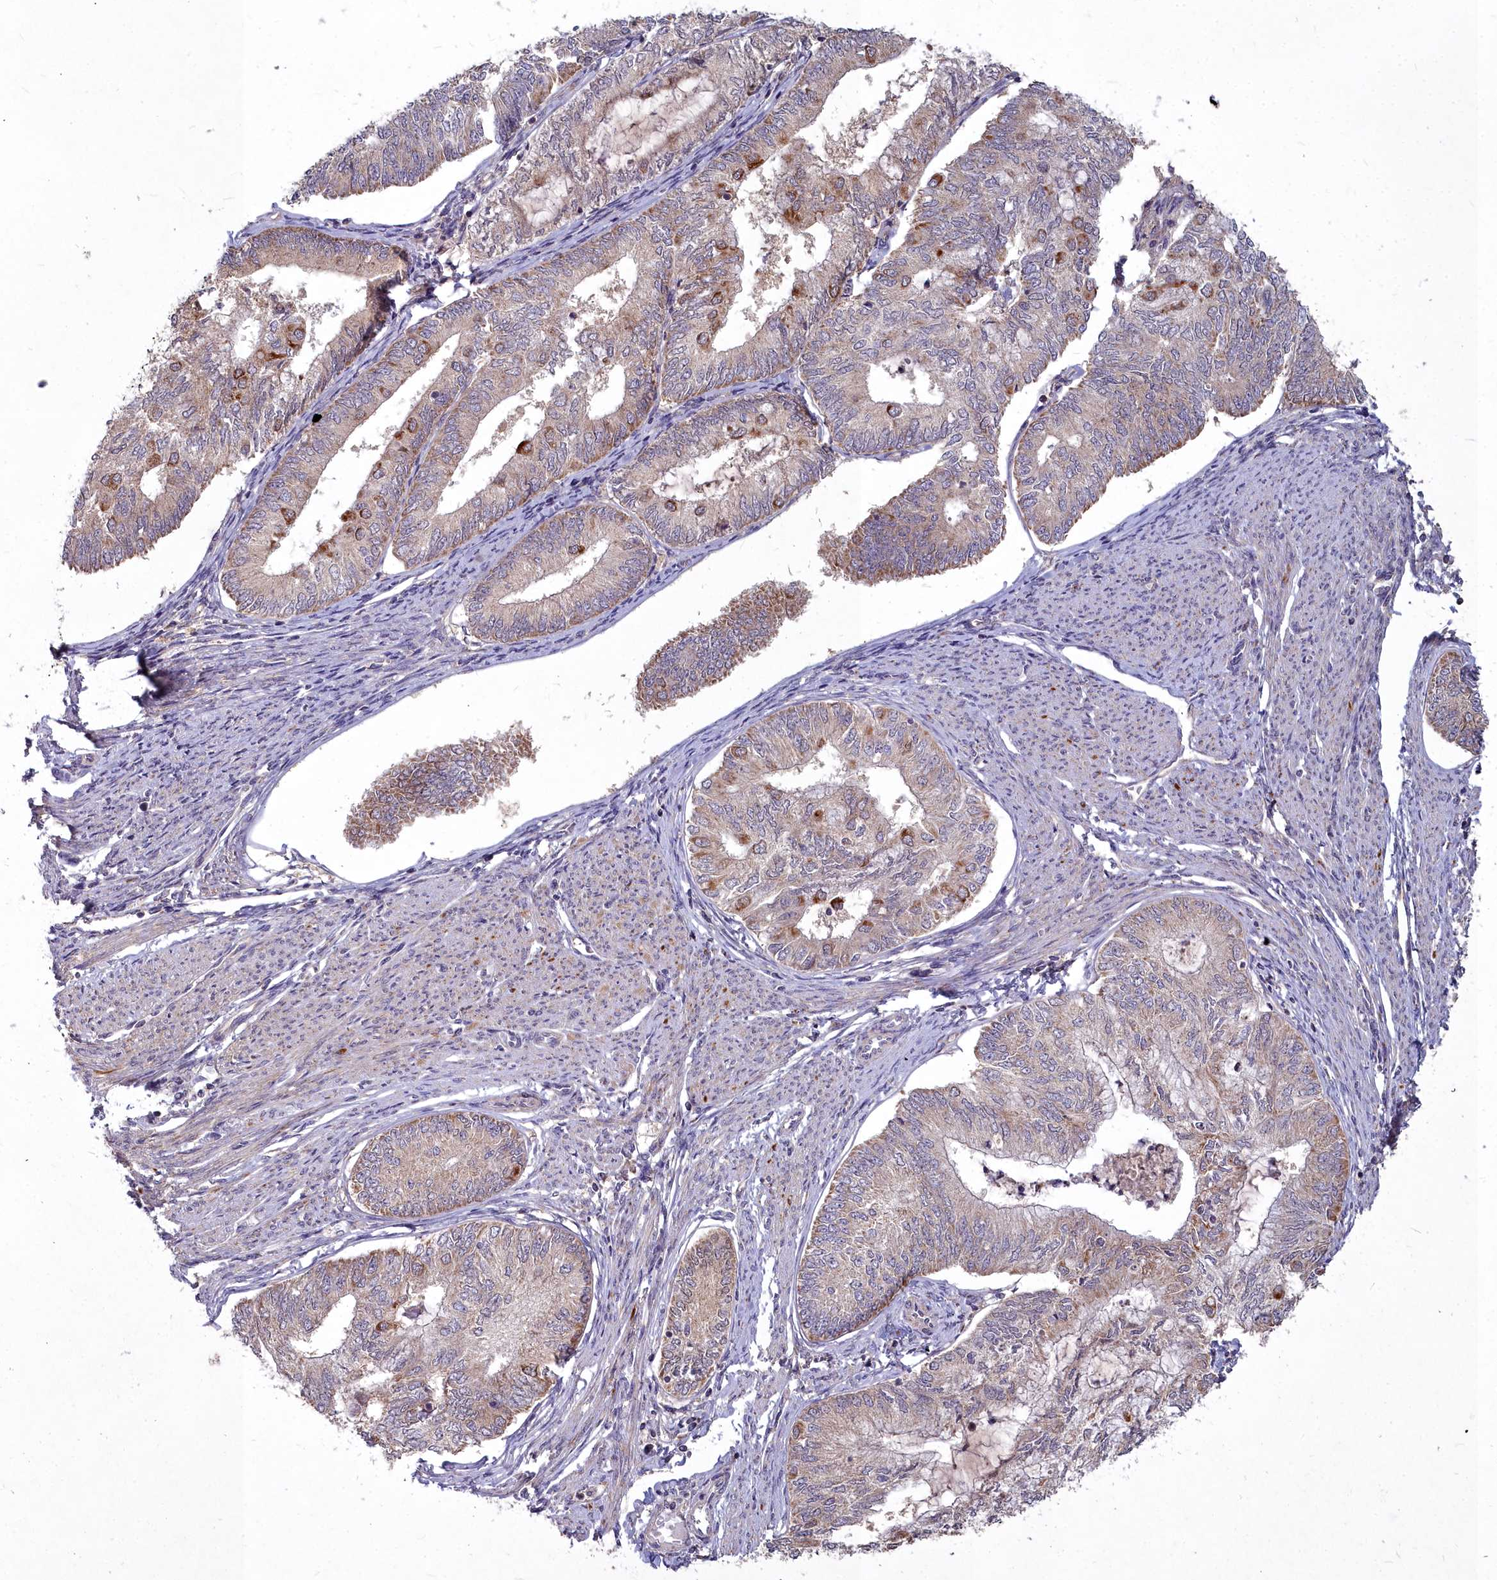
{"staining": {"intensity": "moderate", "quantity": "25%-75%", "location": "cytoplasmic/membranous"}, "tissue": "endometrial cancer", "cell_type": "Tumor cells", "image_type": "cancer", "snomed": [{"axis": "morphology", "description": "Adenocarcinoma, NOS"}, {"axis": "topography", "description": "Endometrium"}], "caption": "Immunohistochemical staining of human adenocarcinoma (endometrial) exhibits medium levels of moderate cytoplasmic/membranous positivity in approximately 25%-75% of tumor cells. Nuclei are stained in blue.", "gene": "MICU2", "patient": {"sex": "female", "age": 68}}